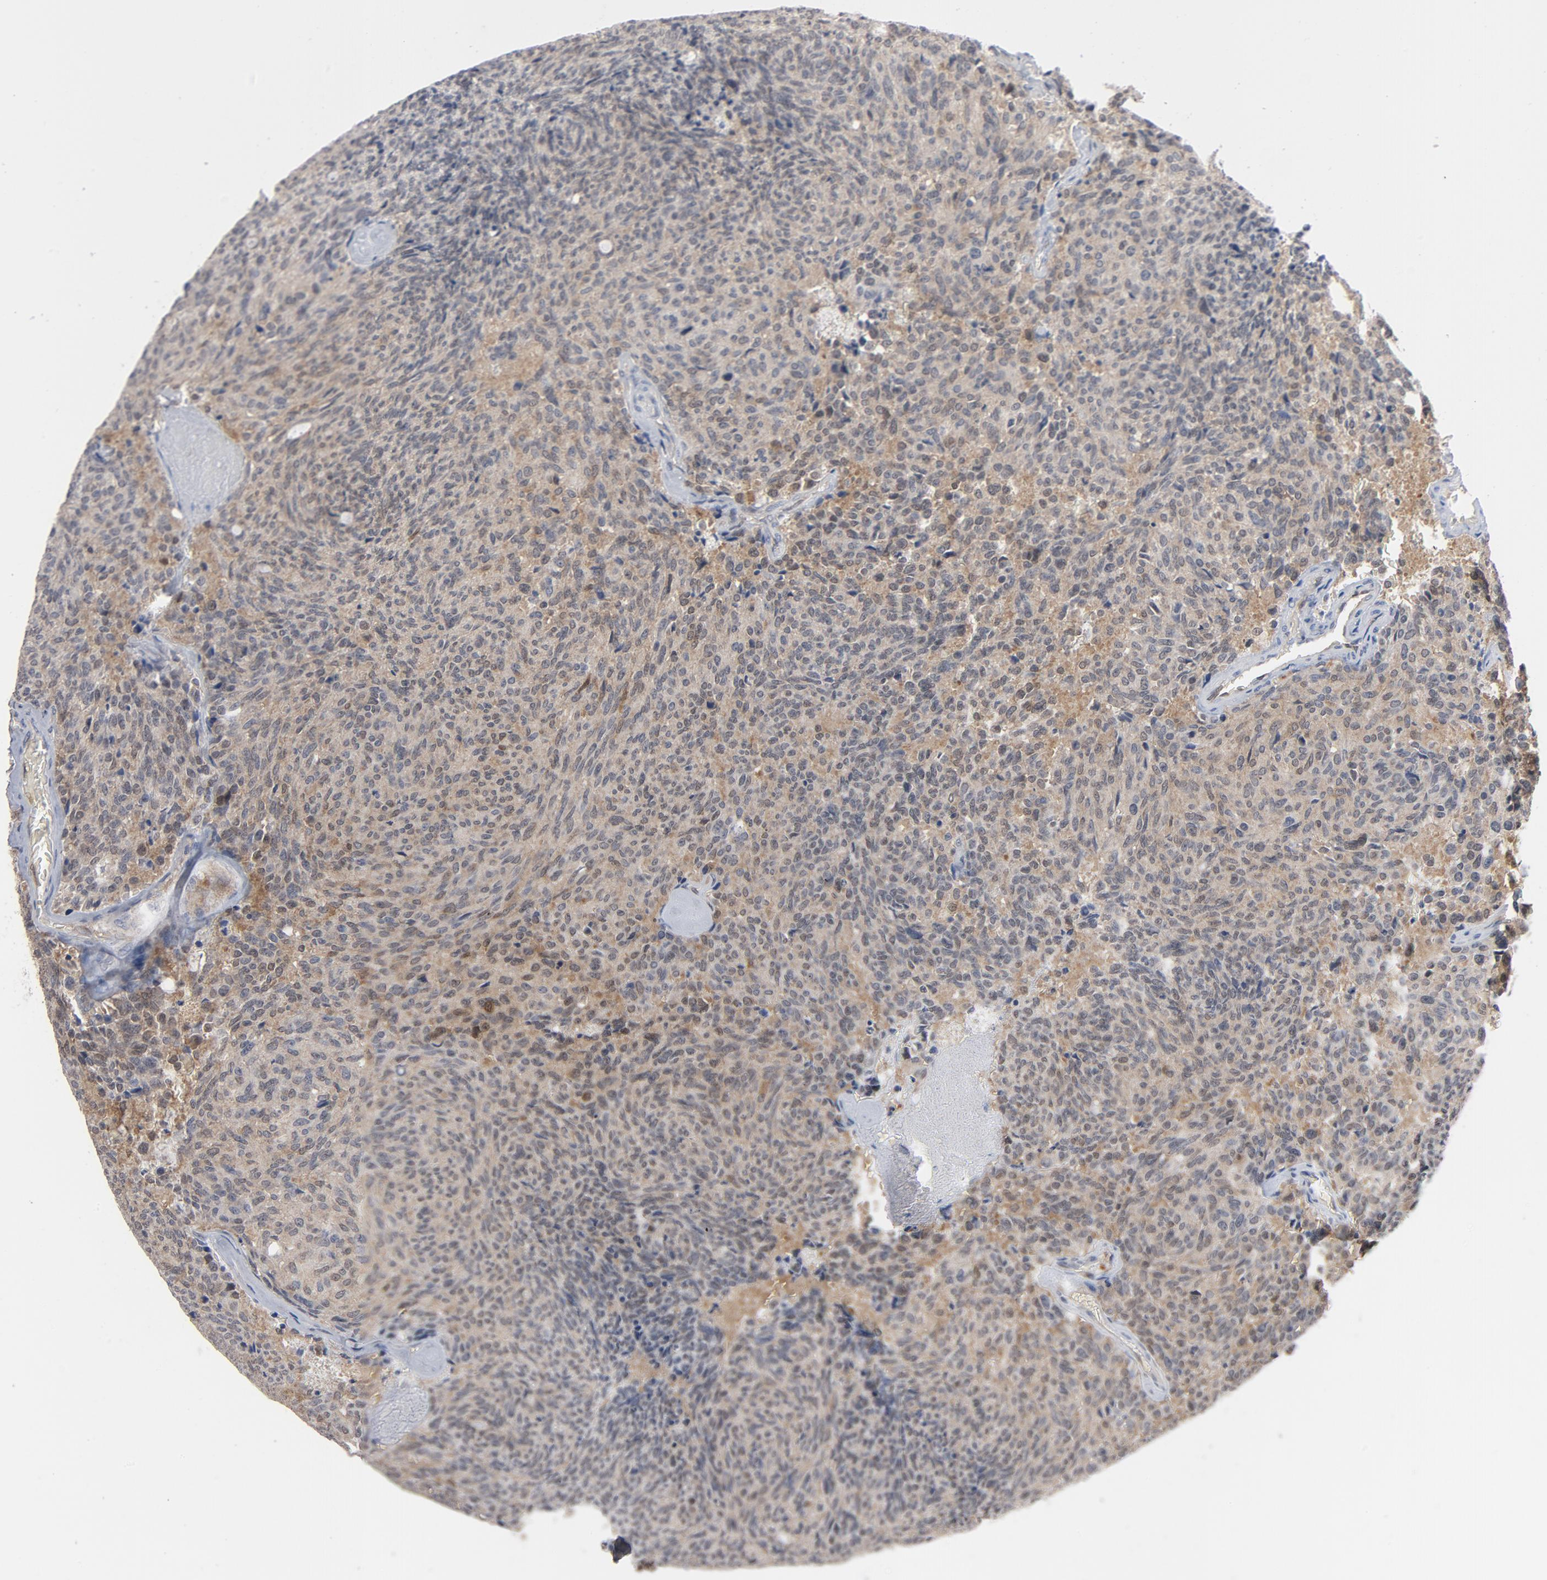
{"staining": {"intensity": "weak", "quantity": ">75%", "location": "cytoplasmic/membranous"}, "tissue": "carcinoid", "cell_type": "Tumor cells", "image_type": "cancer", "snomed": [{"axis": "morphology", "description": "Carcinoid, malignant, NOS"}, {"axis": "topography", "description": "Pancreas"}], "caption": "Carcinoid tissue shows weak cytoplasmic/membranous positivity in about >75% of tumor cells, visualized by immunohistochemistry.", "gene": "PRDX1", "patient": {"sex": "female", "age": 54}}